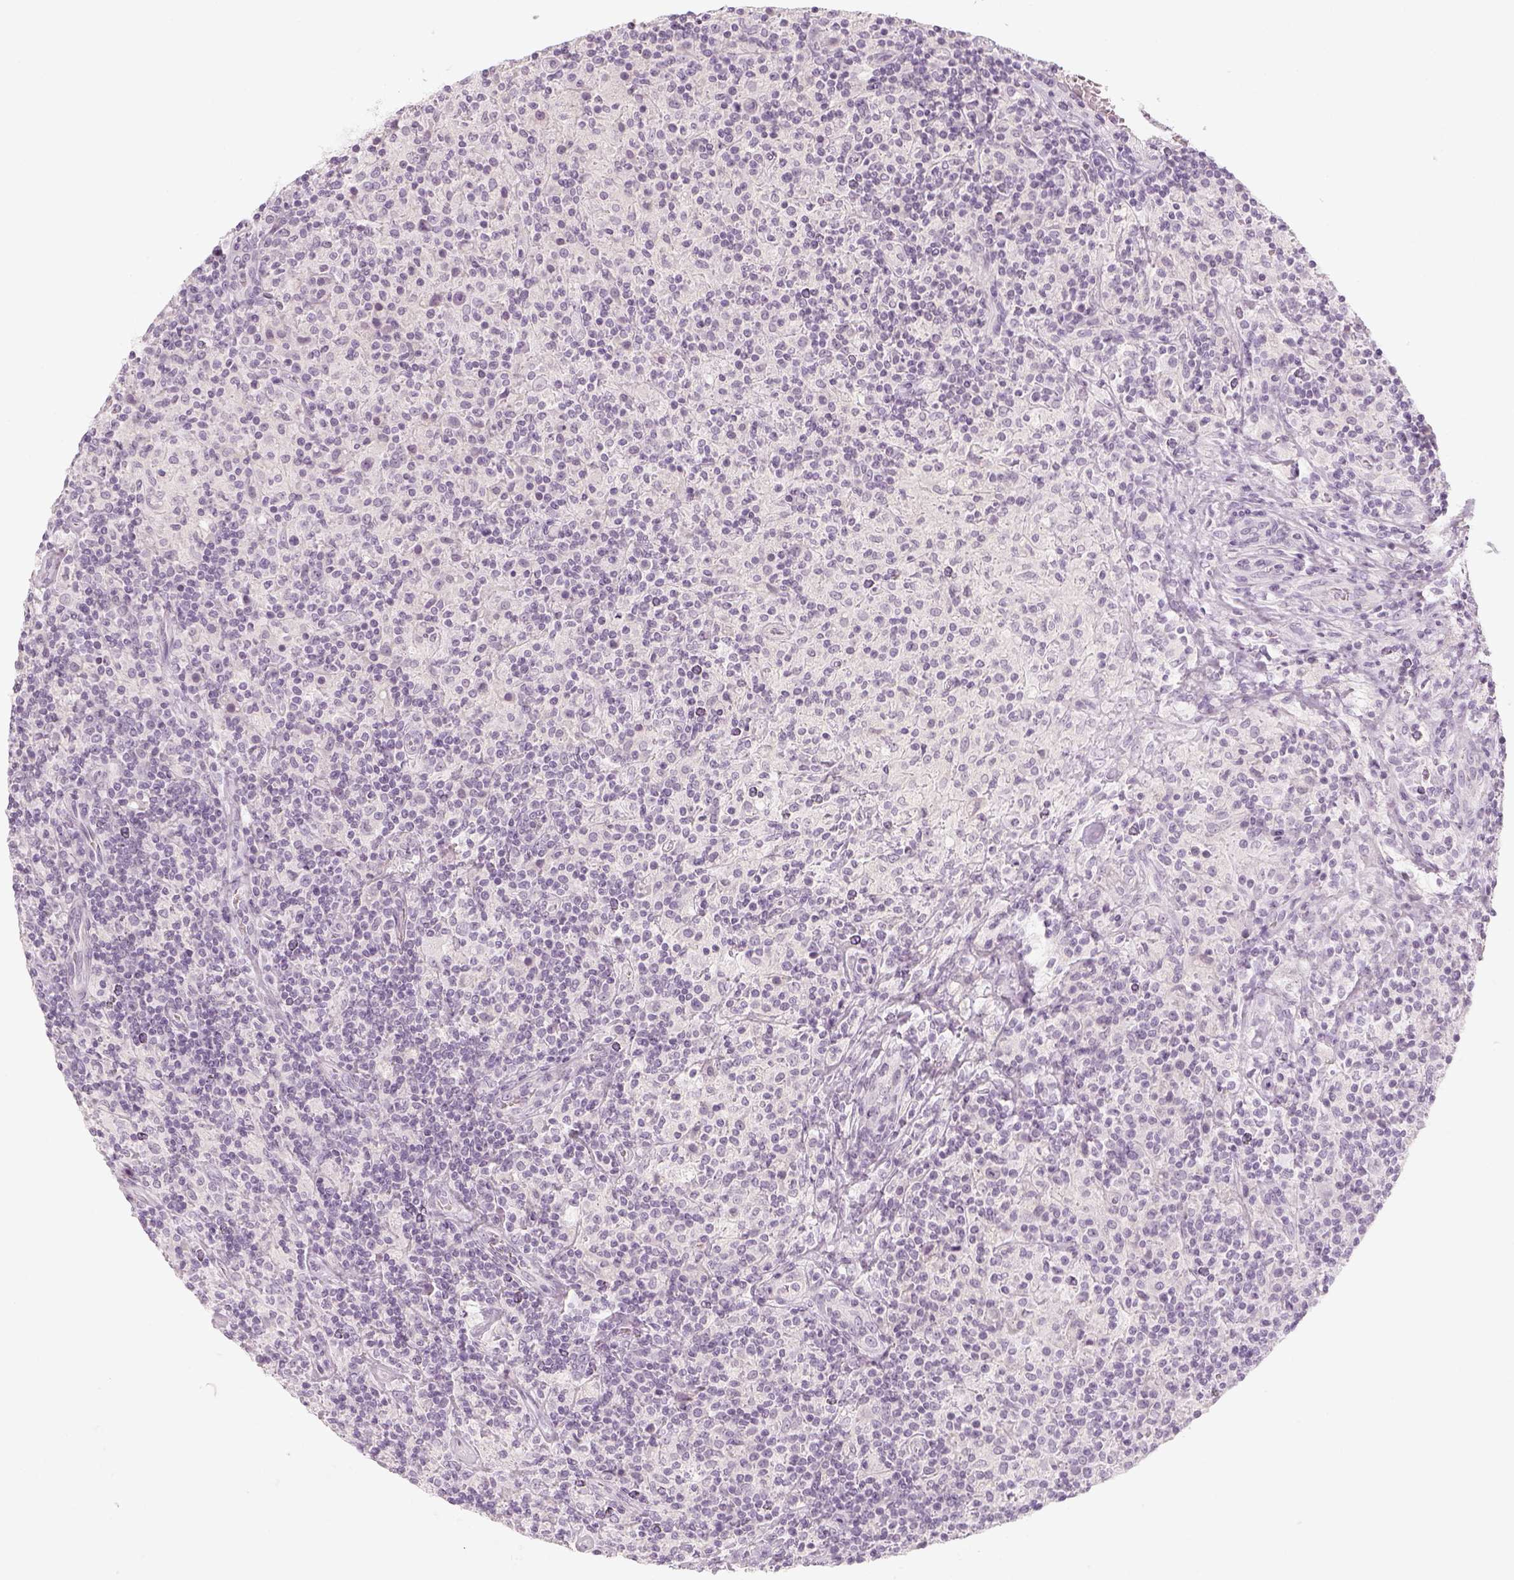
{"staining": {"intensity": "negative", "quantity": "none", "location": "none"}, "tissue": "lymphoma", "cell_type": "Tumor cells", "image_type": "cancer", "snomed": [{"axis": "morphology", "description": "Hodgkin's disease, NOS"}, {"axis": "topography", "description": "Lymph node"}], "caption": "Hodgkin's disease stained for a protein using IHC reveals no staining tumor cells.", "gene": "KRT25", "patient": {"sex": "male", "age": 70}}